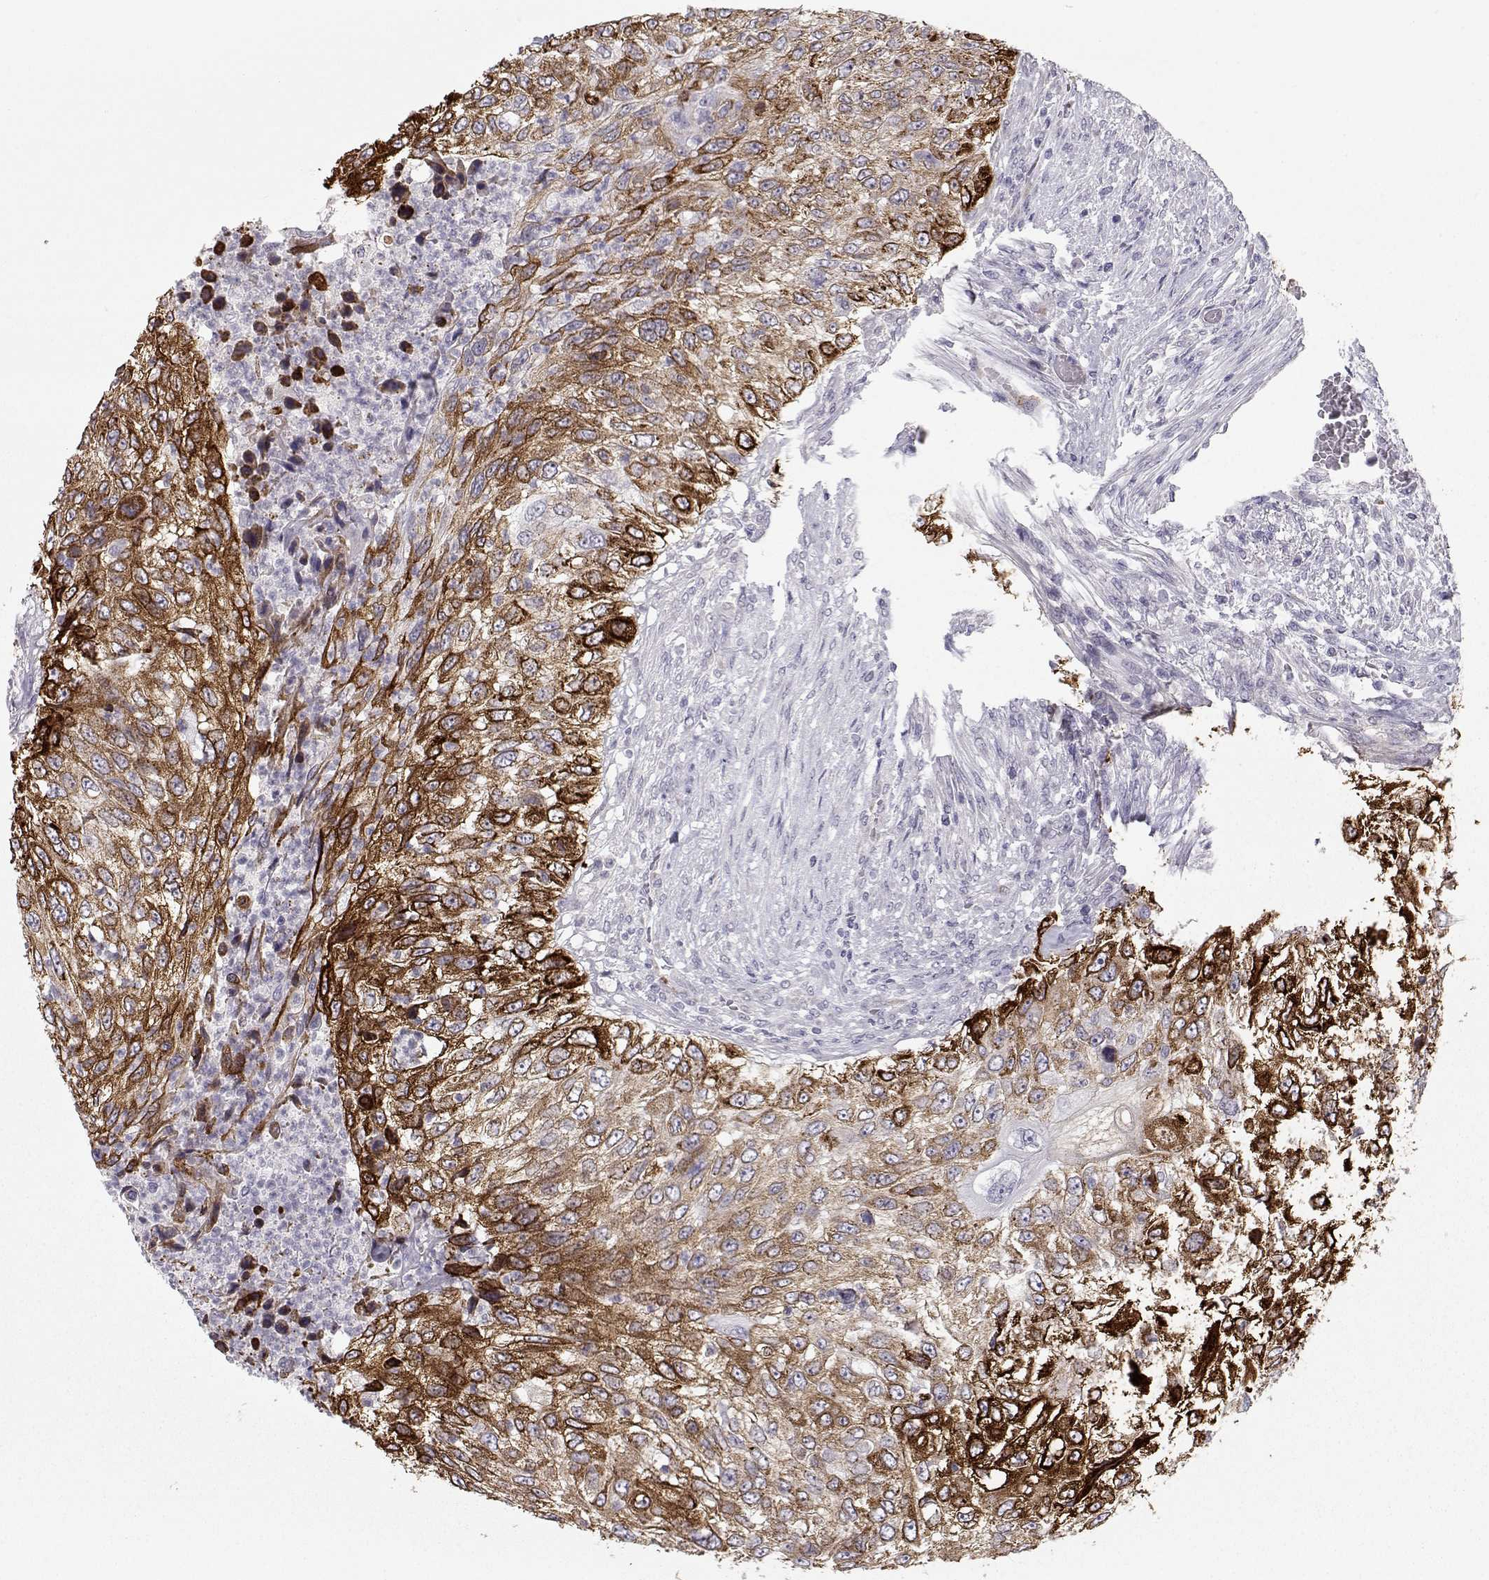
{"staining": {"intensity": "strong", "quantity": ">75%", "location": "cytoplasmic/membranous"}, "tissue": "urothelial cancer", "cell_type": "Tumor cells", "image_type": "cancer", "snomed": [{"axis": "morphology", "description": "Urothelial carcinoma, High grade"}, {"axis": "topography", "description": "Urinary bladder"}], "caption": "An image of urothelial cancer stained for a protein displays strong cytoplasmic/membranous brown staining in tumor cells.", "gene": "LAMB3", "patient": {"sex": "female", "age": 60}}